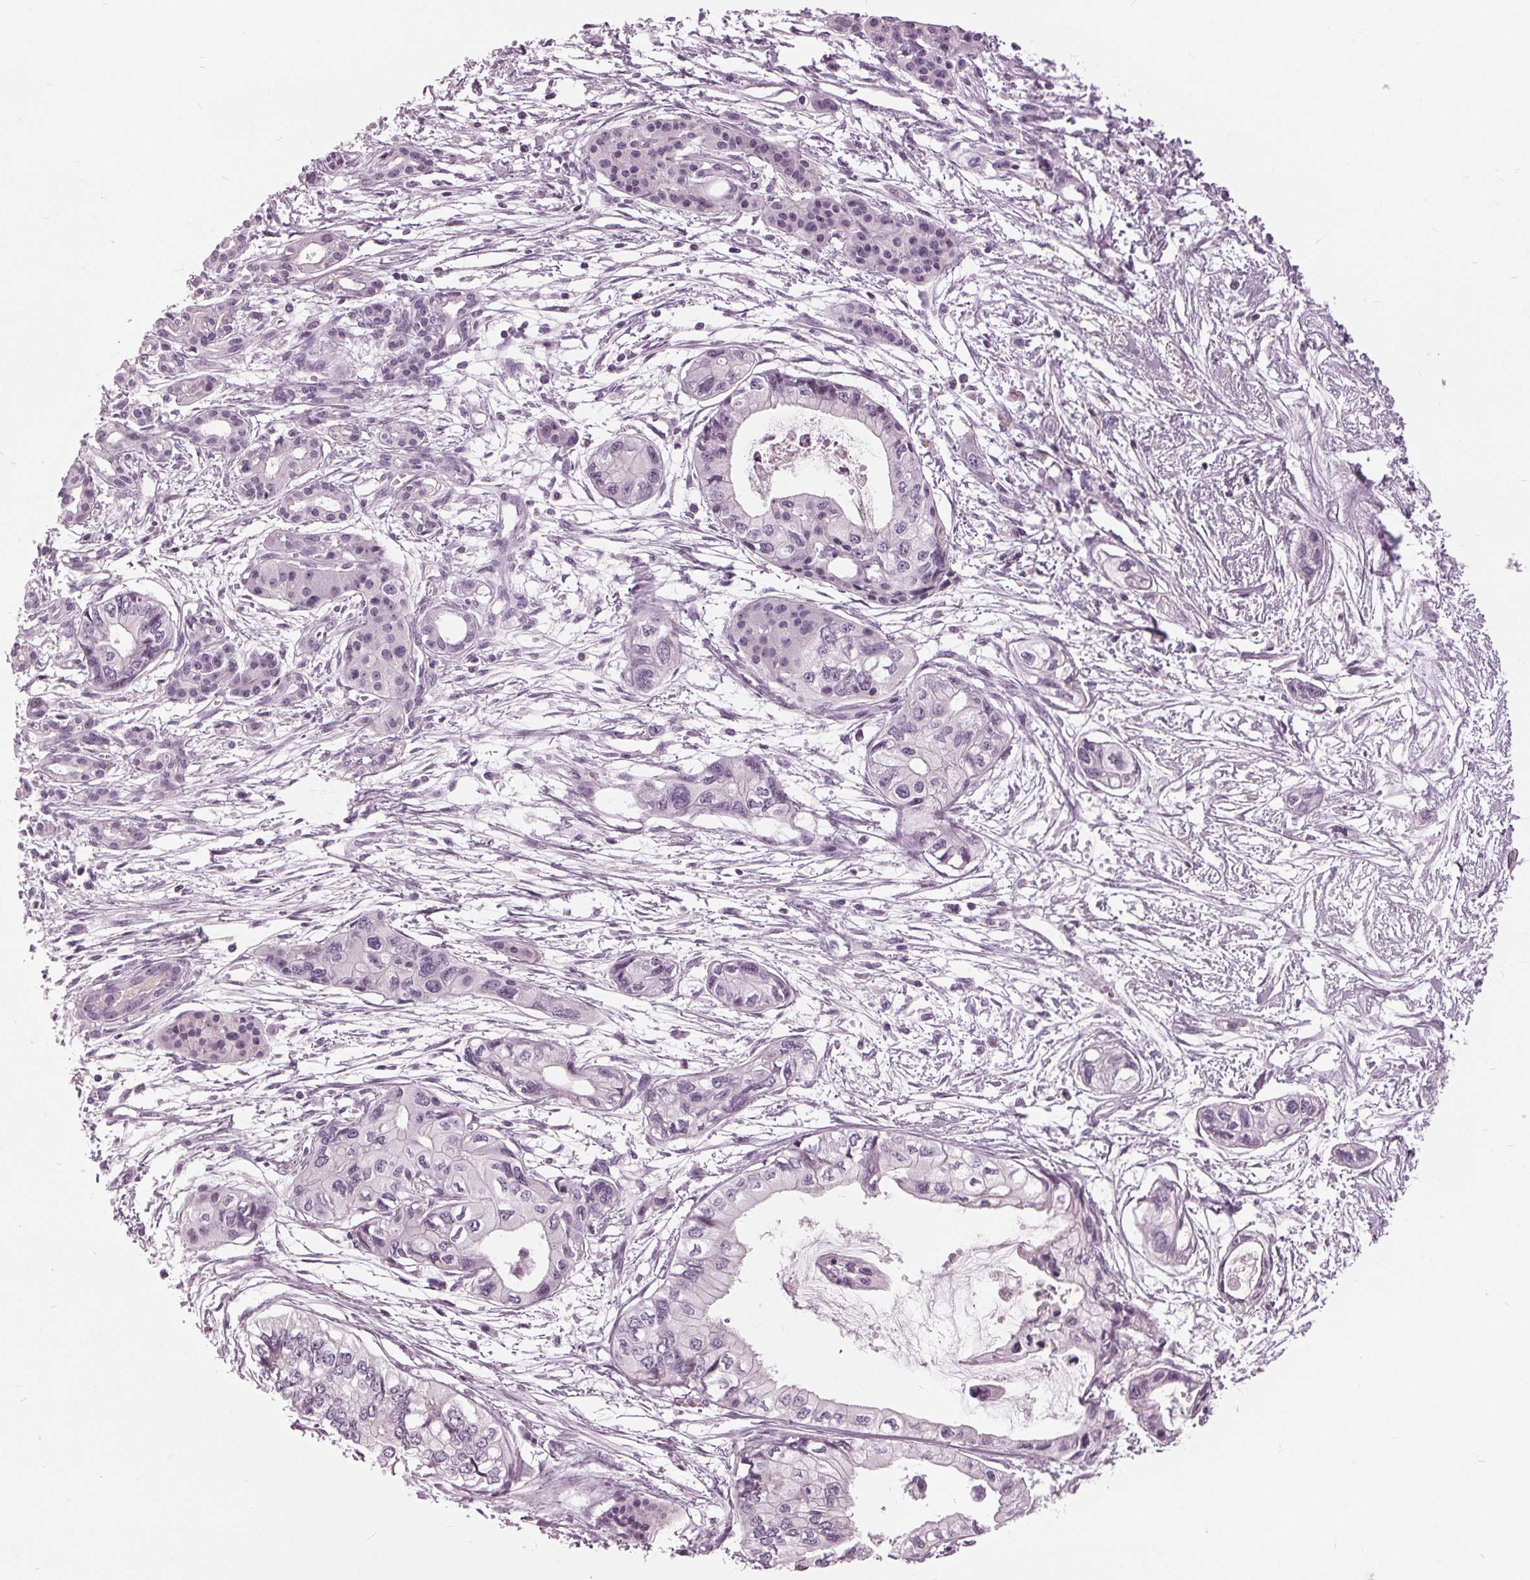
{"staining": {"intensity": "negative", "quantity": "none", "location": "none"}, "tissue": "pancreatic cancer", "cell_type": "Tumor cells", "image_type": "cancer", "snomed": [{"axis": "morphology", "description": "Adenocarcinoma, NOS"}, {"axis": "topography", "description": "Pancreas"}], "caption": "Pancreatic cancer was stained to show a protein in brown. There is no significant positivity in tumor cells. (DAB (3,3'-diaminobenzidine) IHC visualized using brightfield microscopy, high magnification).", "gene": "SLC9A4", "patient": {"sex": "female", "age": 76}}